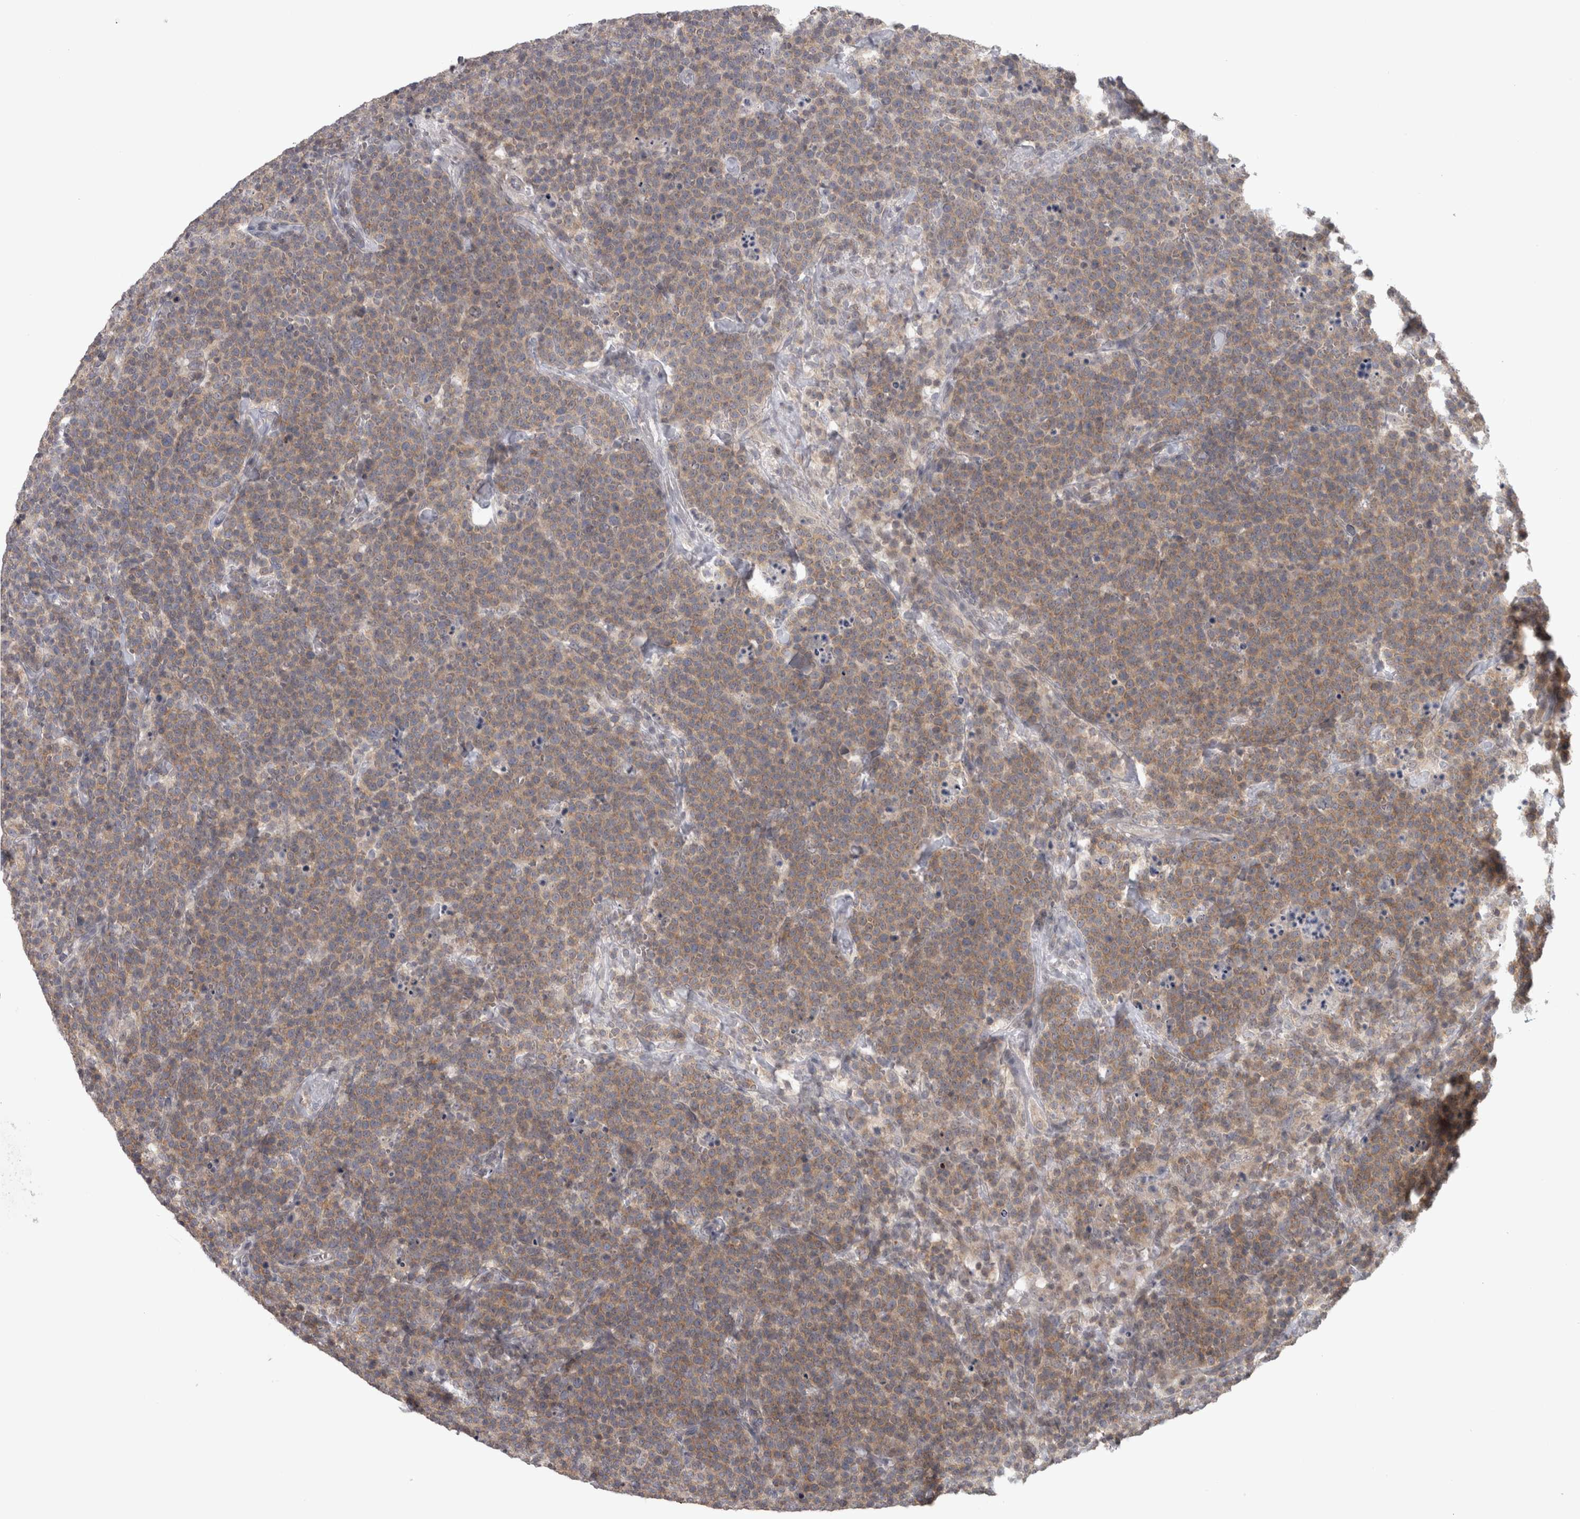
{"staining": {"intensity": "weak", "quantity": ">75%", "location": "cytoplasmic/membranous"}, "tissue": "lymphoma", "cell_type": "Tumor cells", "image_type": "cancer", "snomed": [{"axis": "morphology", "description": "Malignant lymphoma, non-Hodgkin's type, High grade"}, {"axis": "topography", "description": "Lymph node"}], "caption": "High-grade malignant lymphoma, non-Hodgkin's type was stained to show a protein in brown. There is low levels of weak cytoplasmic/membranous expression in approximately >75% of tumor cells.", "gene": "PPP1R12B", "patient": {"sex": "male", "age": 61}}